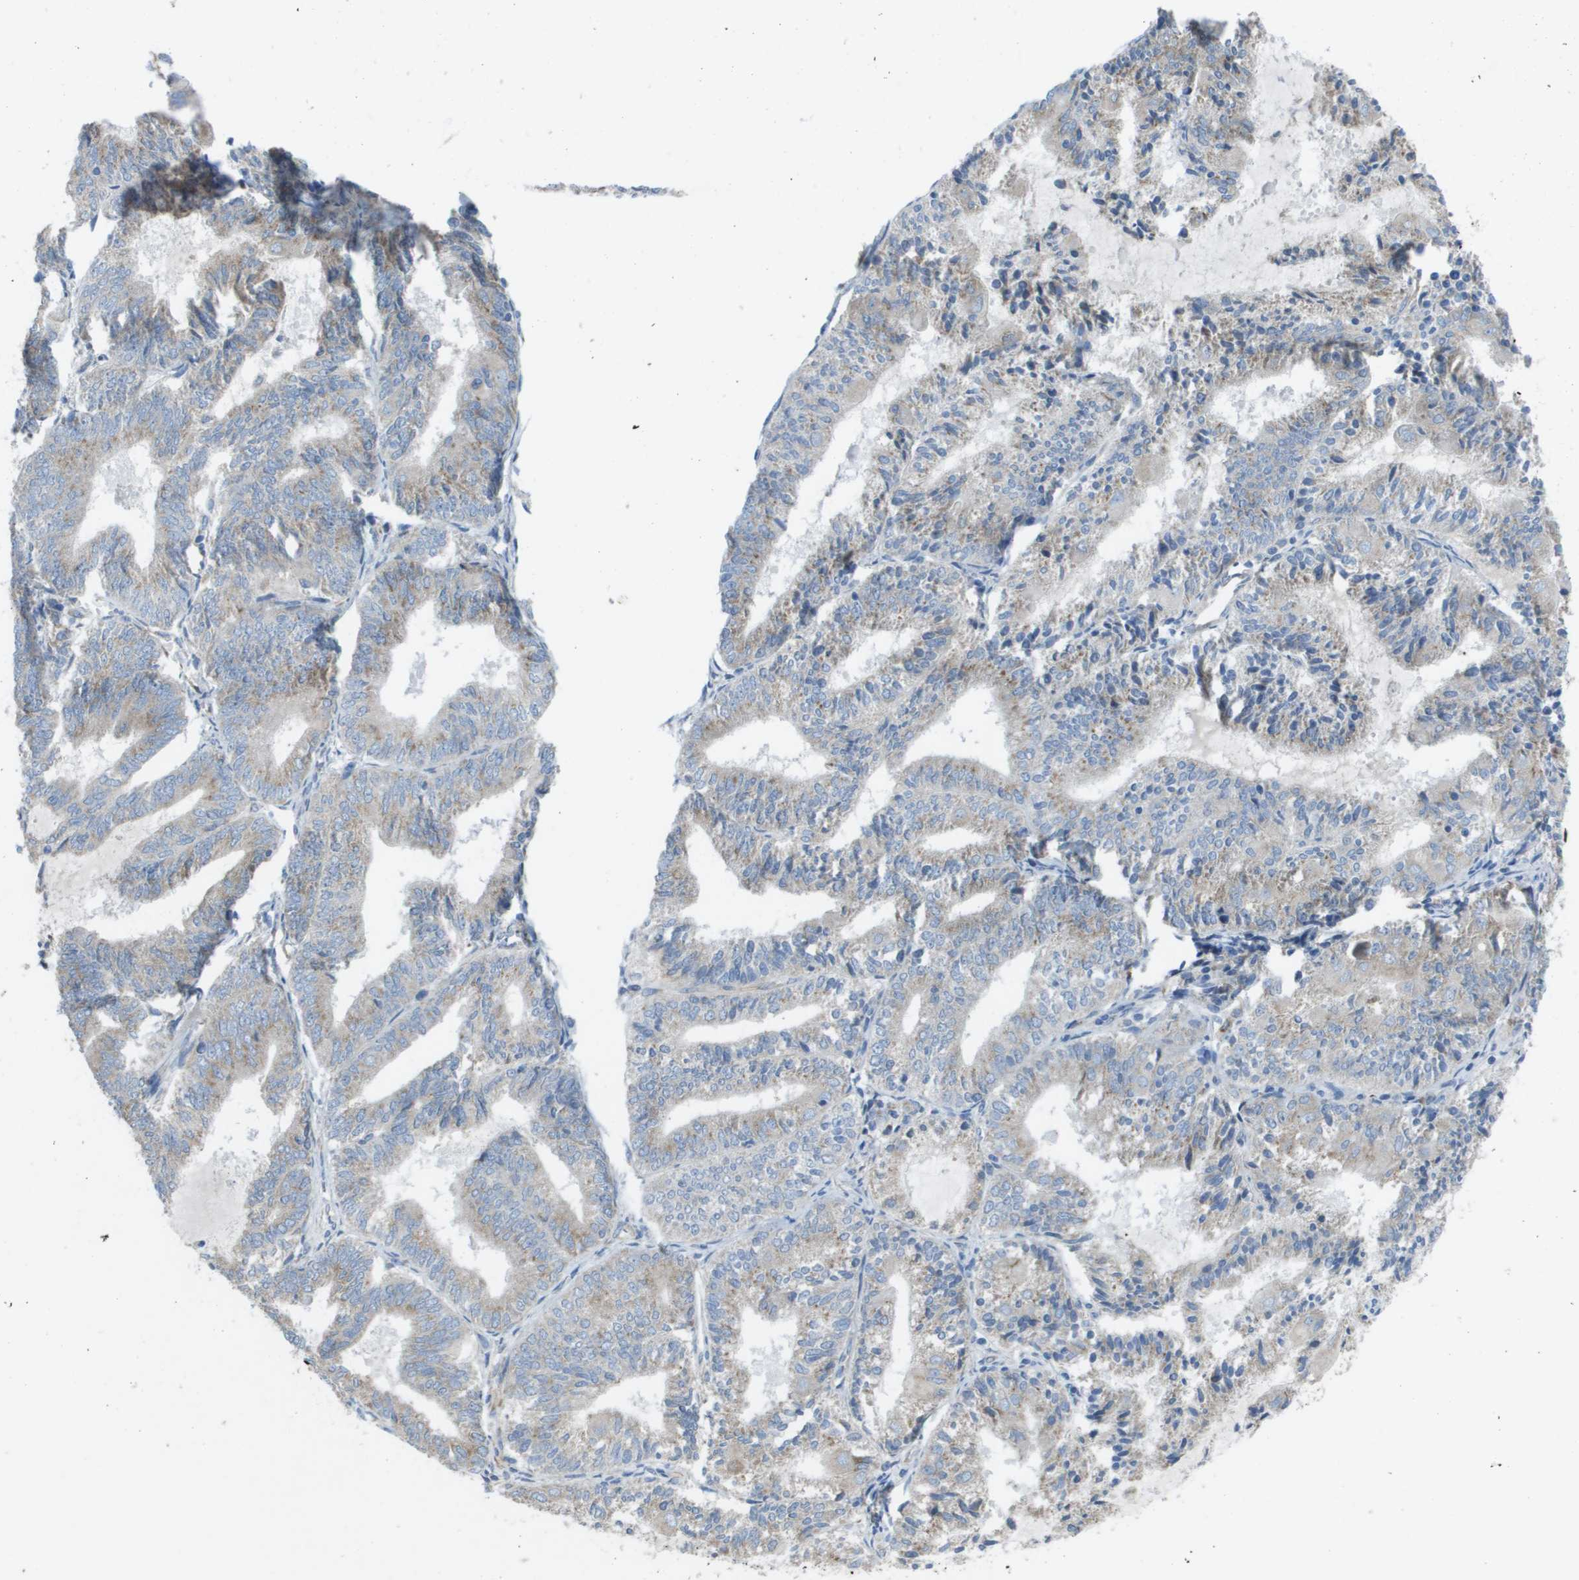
{"staining": {"intensity": "weak", "quantity": "<25%", "location": "cytoplasmic/membranous"}, "tissue": "endometrial cancer", "cell_type": "Tumor cells", "image_type": "cancer", "snomed": [{"axis": "morphology", "description": "Adenocarcinoma, NOS"}, {"axis": "topography", "description": "Endometrium"}], "caption": "DAB (3,3'-diaminobenzidine) immunohistochemical staining of human endometrial cancer (adenocarcinoma) exhibits no significant positivity in tumor cells. (DAB (3,3'-diaminobenzidine) immunohistochemistry (IHC), high magnification).", "gene": "CLCN2", "patient": {"sex": "female", "age": 81}}